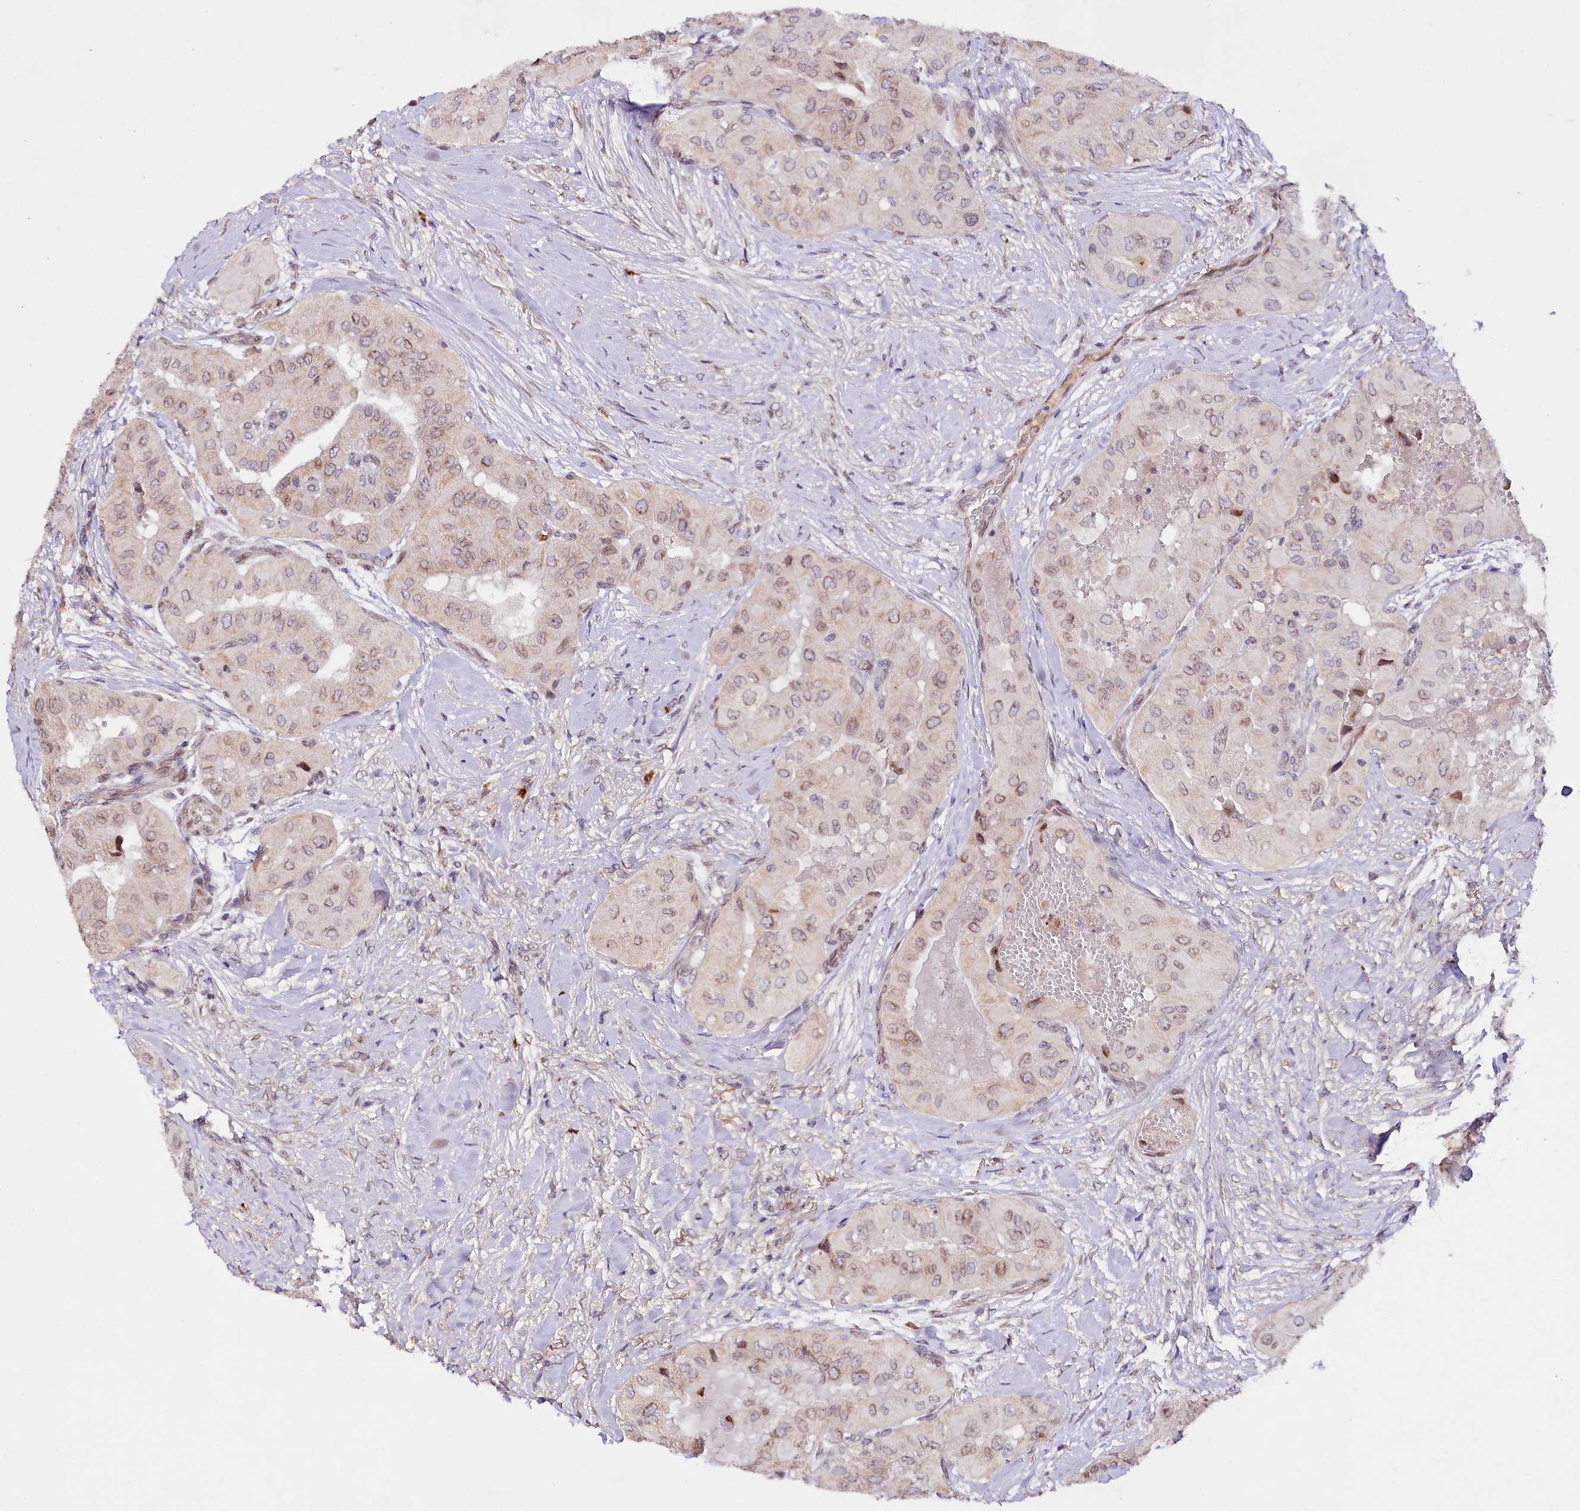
{"staining": {"intensity": "weak", "quantity": "25%-75%", "location": "nuclear"}, "tissue": "thyroid cancer", "cell_type": "Tumor cells", "image_type": "cancer", "snomed": [{"axis": "morphology", "description": "Papillary adenocarcinoma, NOS"}, {"axis": "topography", "description": "Thyroid gland"}], "caption": "An immunohistochemistry (IHC) image of tumor tissue is shown. Protein staining in brown labels weak nuclear positivity in thyroid cancer (papillary adenocarcinoma) within tumor cells. (IHC, brightfield microscopy, high magnification).", "gene": "ZNF226", "patient": {"sex": "female", "age": 59}}